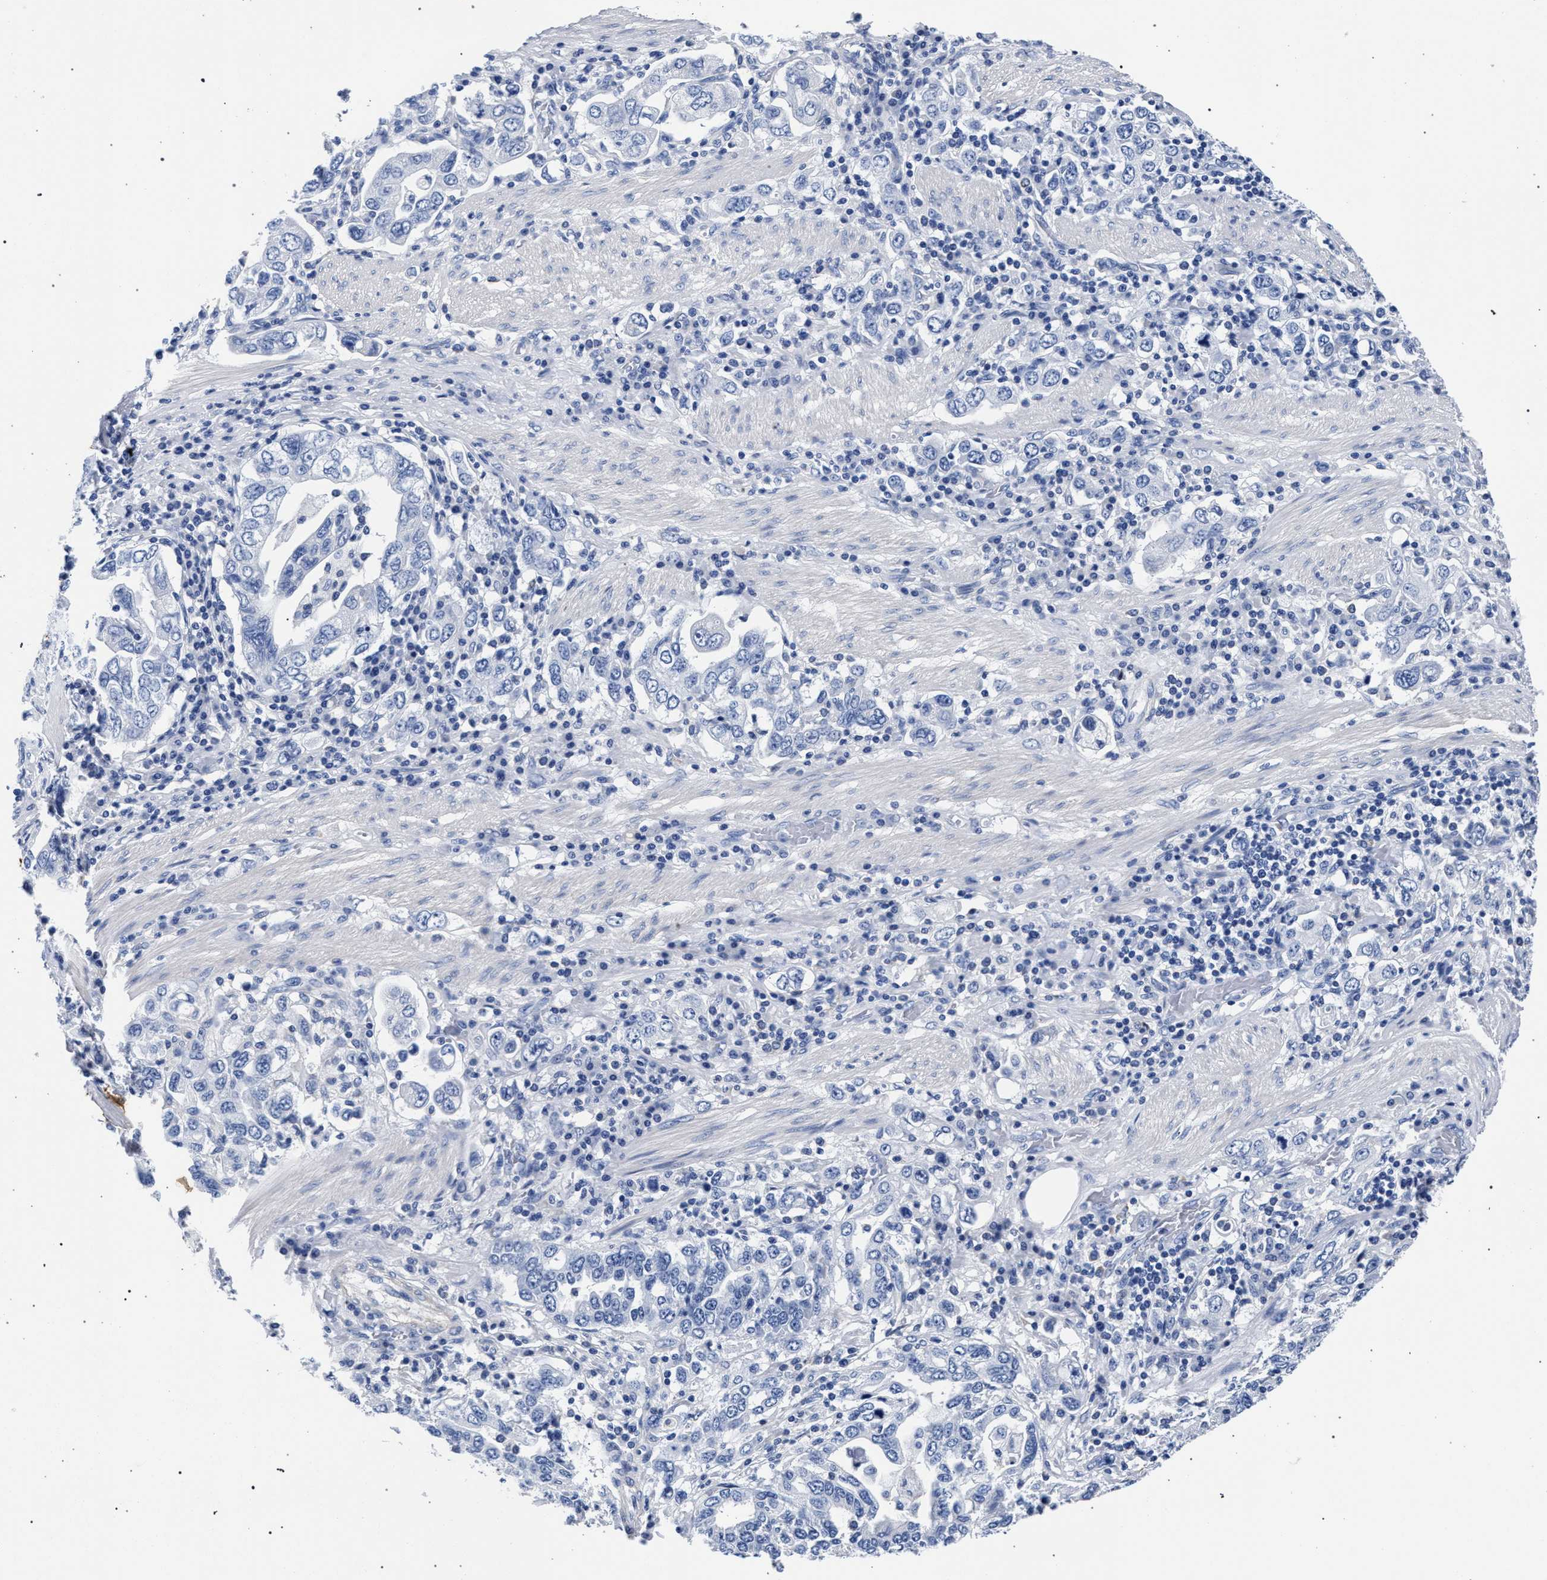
{"staining": {"intensity": "negative", "quantity": "none", "location": "none"}, "tissue": "stomach cancer", "cell_type": "Tumor cells", "image_type": "cancer", "snomed": [{"axis": "morphology", "description": "Adenocarcinoma, NOS"}, {"axis": "topography", "description": "Stomach, upper"}], "caption": "Stomach cancer (adenocarcinoma) stained for a protein using immunohistochemistry (IHC) reveals no expression tumor cells.", "gene": "AKAP4", "patient": {"sex": "male", "age": 62}}